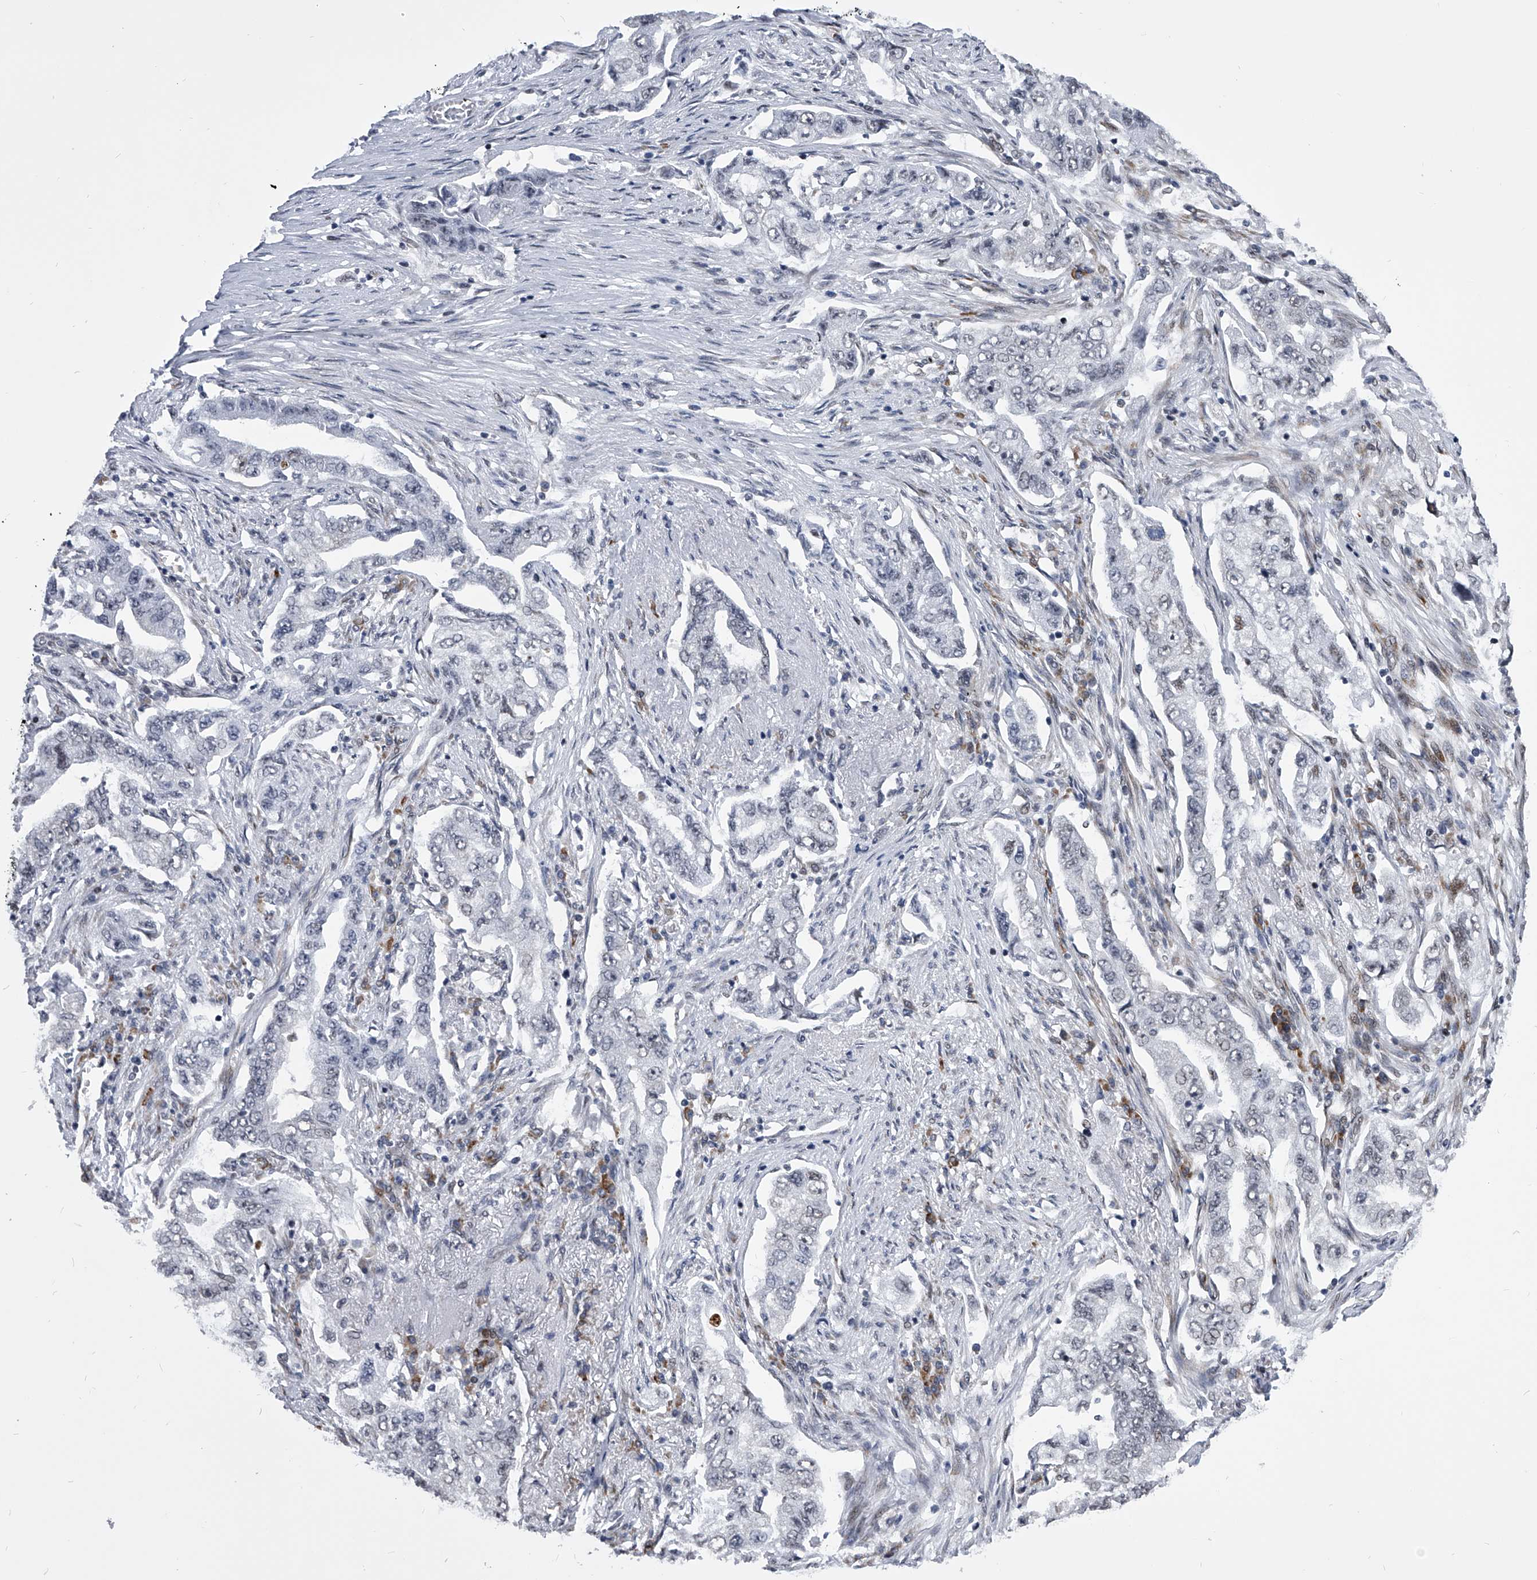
{"staining": {"intensity": "negative", "quantity": "none", "location": "none"}, "tissue": "lung cancer", "cell_type": "Tumor cells", "image_type": "cancer", "snomed": [{"axis": "morphology", "description": "Adenocarcinoma, NOS"}, {"axis": "topography", "description": "Lung"}], "caption": "This micrograph is of lung cancer (adenocarcinoma) stained with IHC to label a protein in brown with the nuclei are counter-stained blue. There is no positivity in tumor cells.", "gene": "CMTR1", "patient": {"sex": "female", "age": 51}}